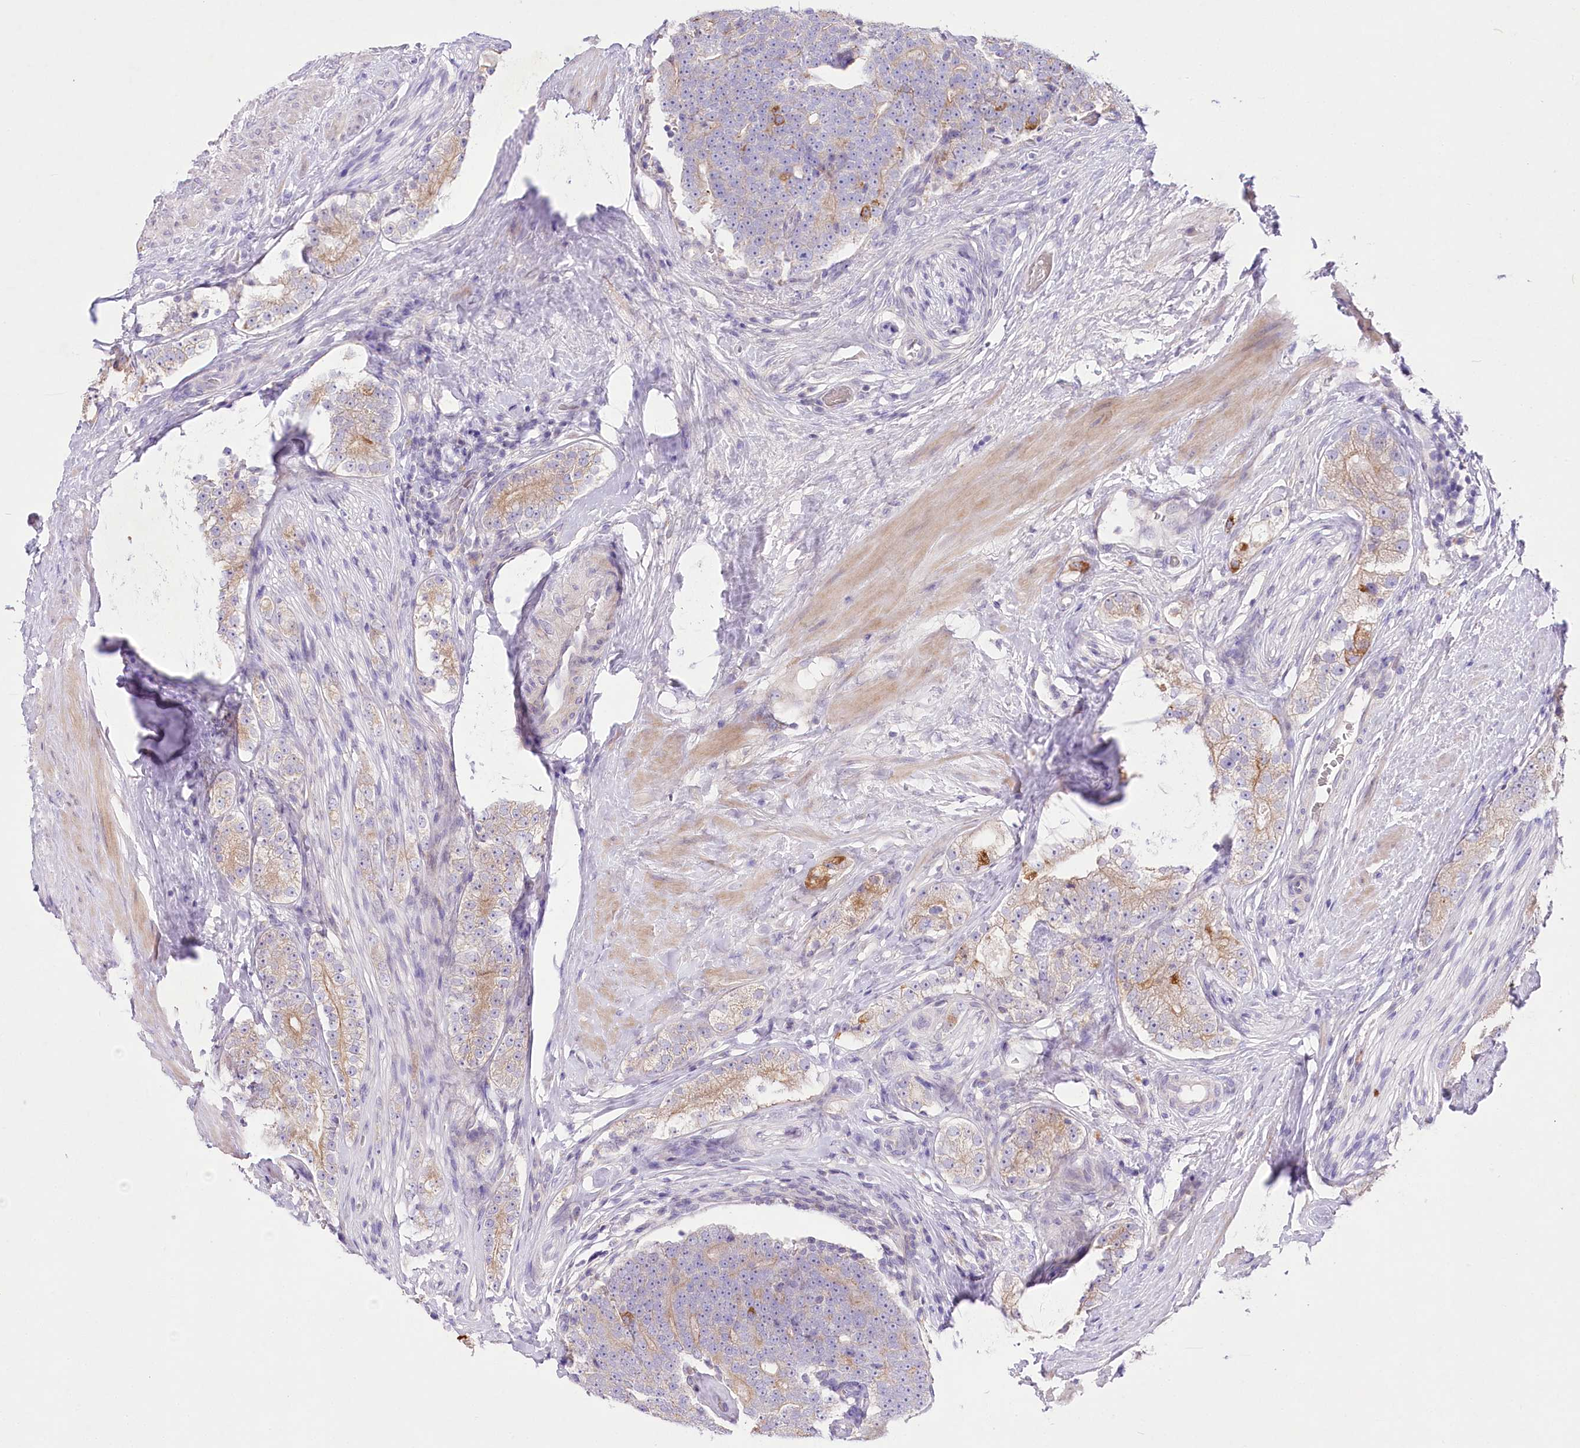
{"staining": {"intensity": "weak", "quantity": "25%-75%", "location": "cytoplasmic/membranous"}, "tissue": "prostate cancer", "cell_type": "Tumor cells", "image_type": "cancer", "snomed": [{"axis": "morphology", "description": "Adenocarcinoma, High grade"}, {"axis": "topography", "description": "Prostate"}], "caption": "Protein expression analysis of adenocarcinoma (high-grade) (prostate) demonstrates weak cytoplasmic/membranous positivity in about 25%-75% of tumor cells.", "gene": "LRRC14B", "patient": {"sex": "male", "age": 56}}